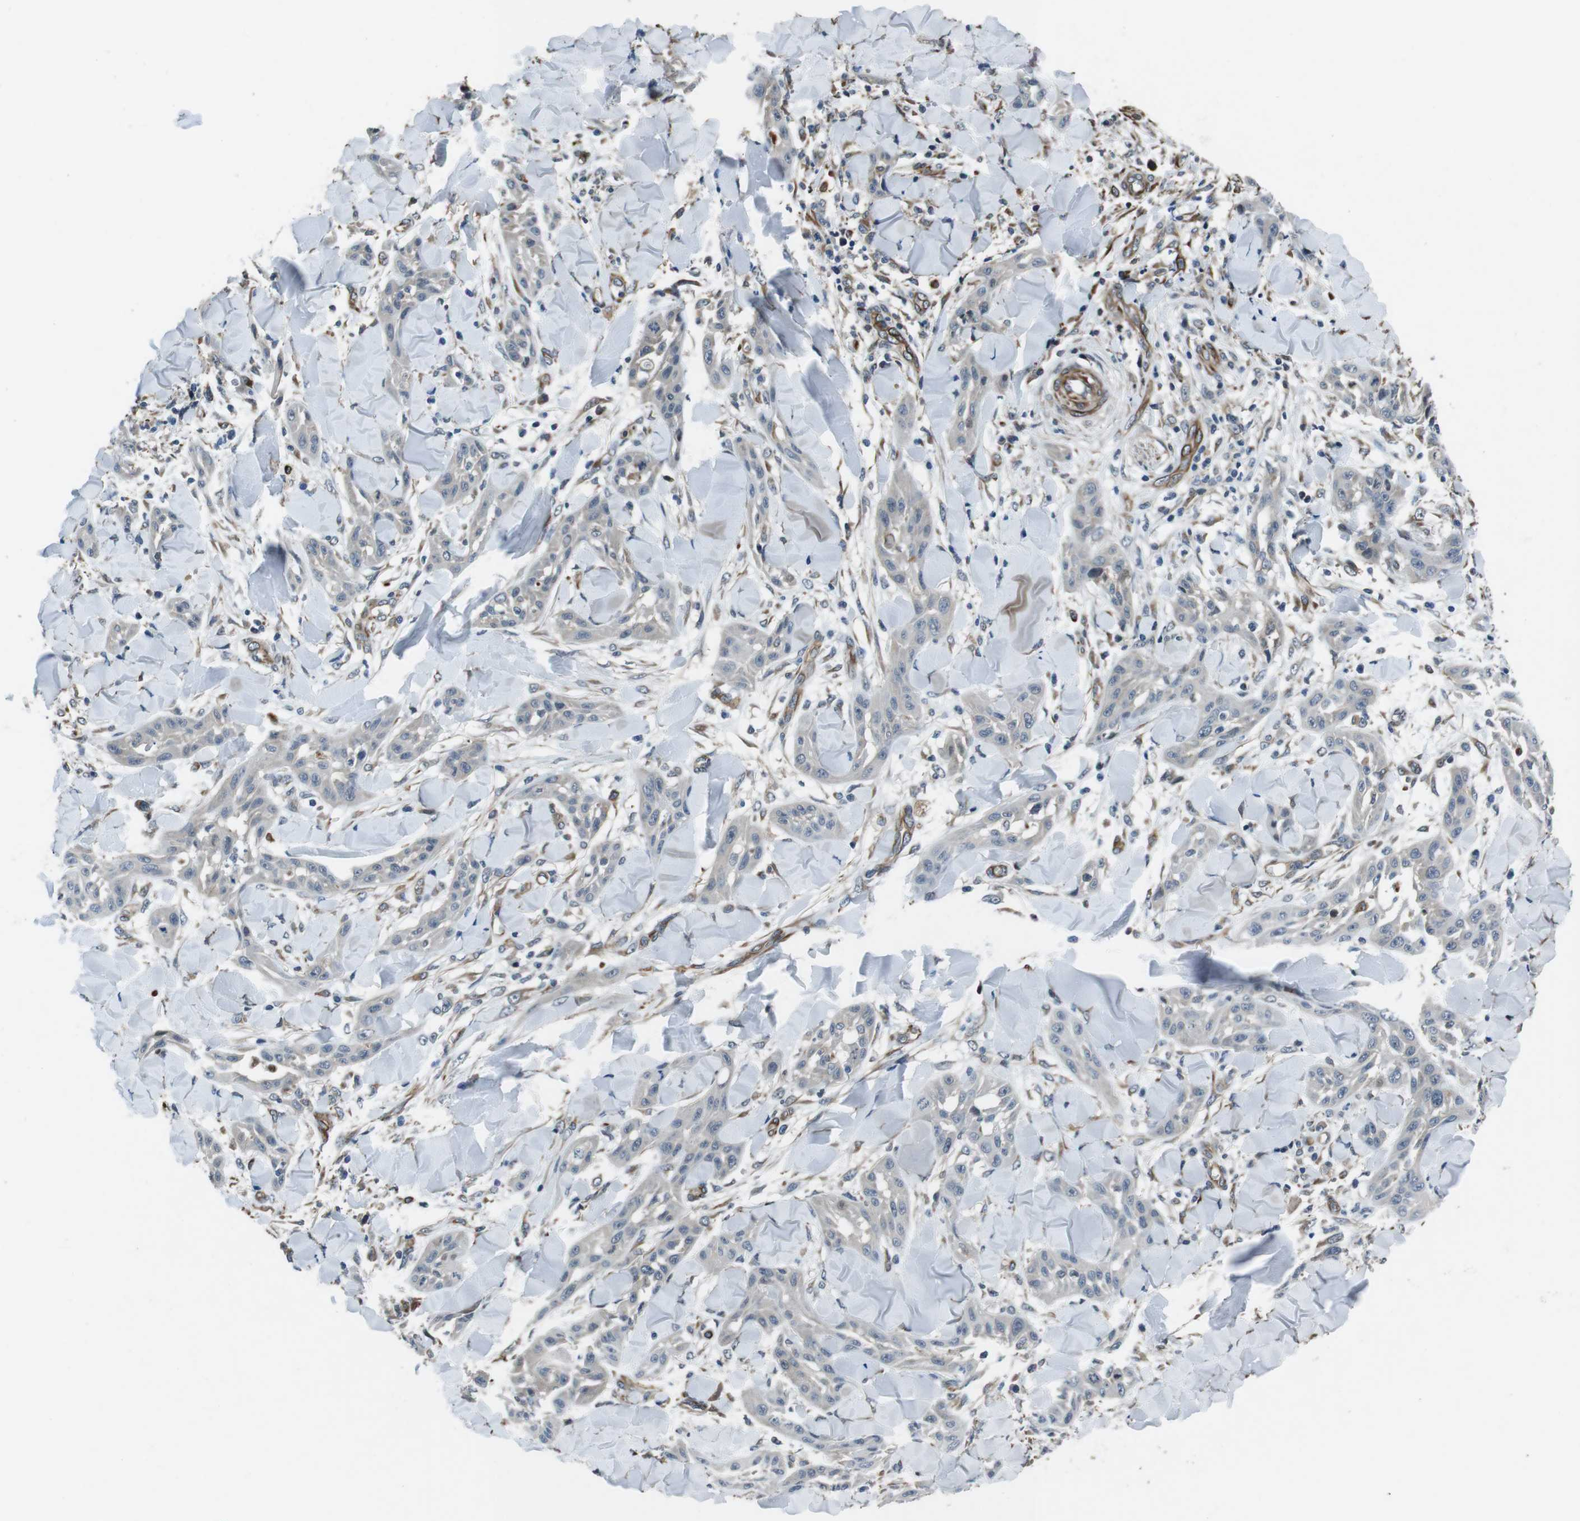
{"staining": {"intensity": "negative", "quantity": "none", "location": "none"}, "tissue": "skin cancer", "cell_type": "Tumor cells", "image_type": "cancer", "snomed": [{"axis": "morphology", "description": "Squamous cell carcinoma, NOS"}, {"axis": "topography", "description": "Skin"}], "caption": "This is an immunohistochemistry image of human squamous cell carcinoma (skin). There is no positivity in tumor cells.", "gene": "LRRC49", "patient": {"sex": "male", "age": 24}}